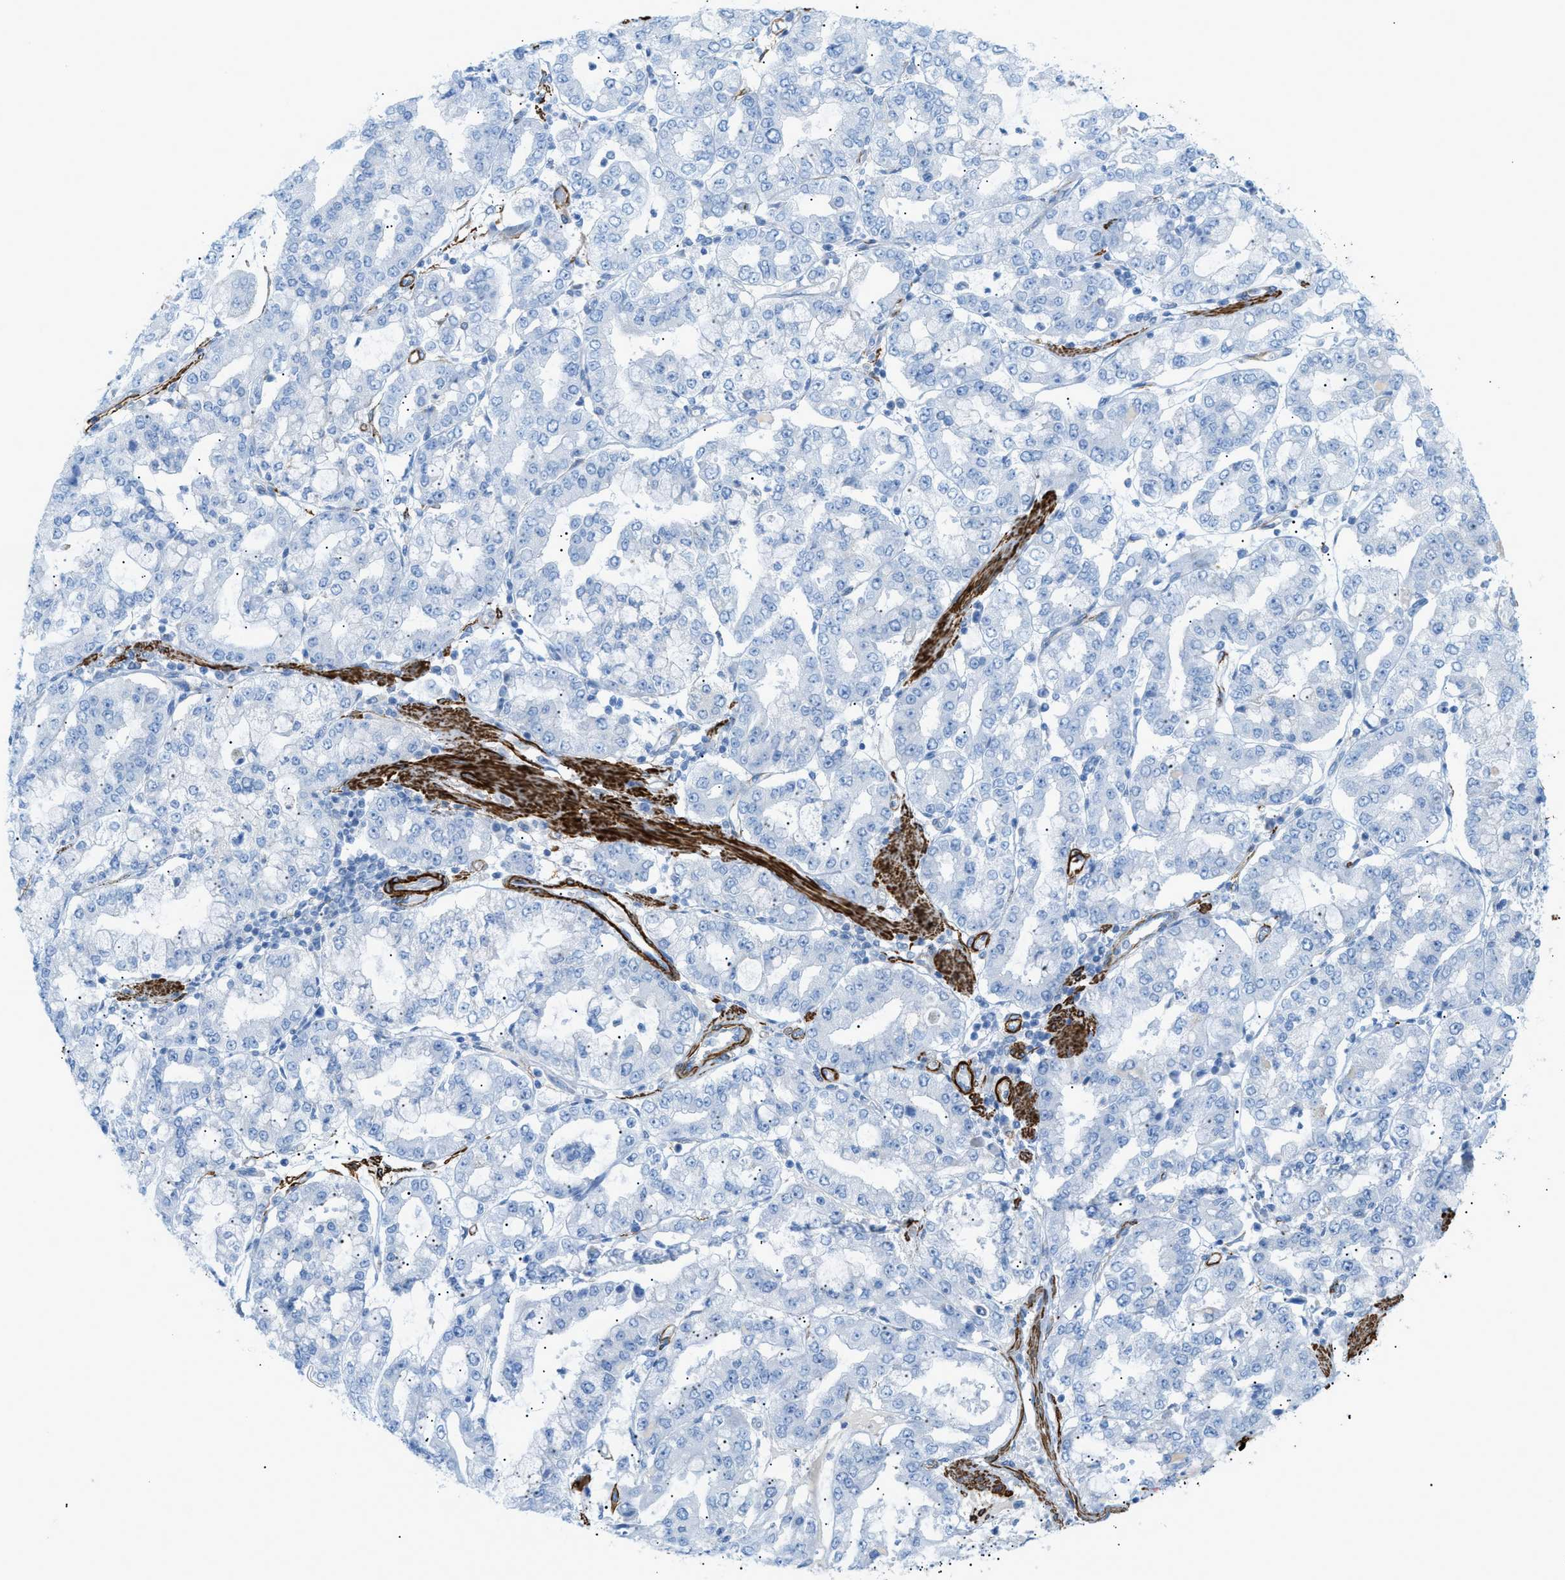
{"staining": {"intensity": "negative", "quantity": "none", "location": "none"}, "tissue": "stomach cancer", "cell_type": "Tumor cells", "image_type": "cancer", "snomed": [{"axis": "morphology", "description": "Adenocarcinoma, NOS"}, {"axis": "topography", "description": "Stomach"}], "caption": "Photomicrograph shows no significant protein positivity in tumor cells of stomach cancer.", "gene": "MYH11", "patient": {"sex": "male", "age": 76}}